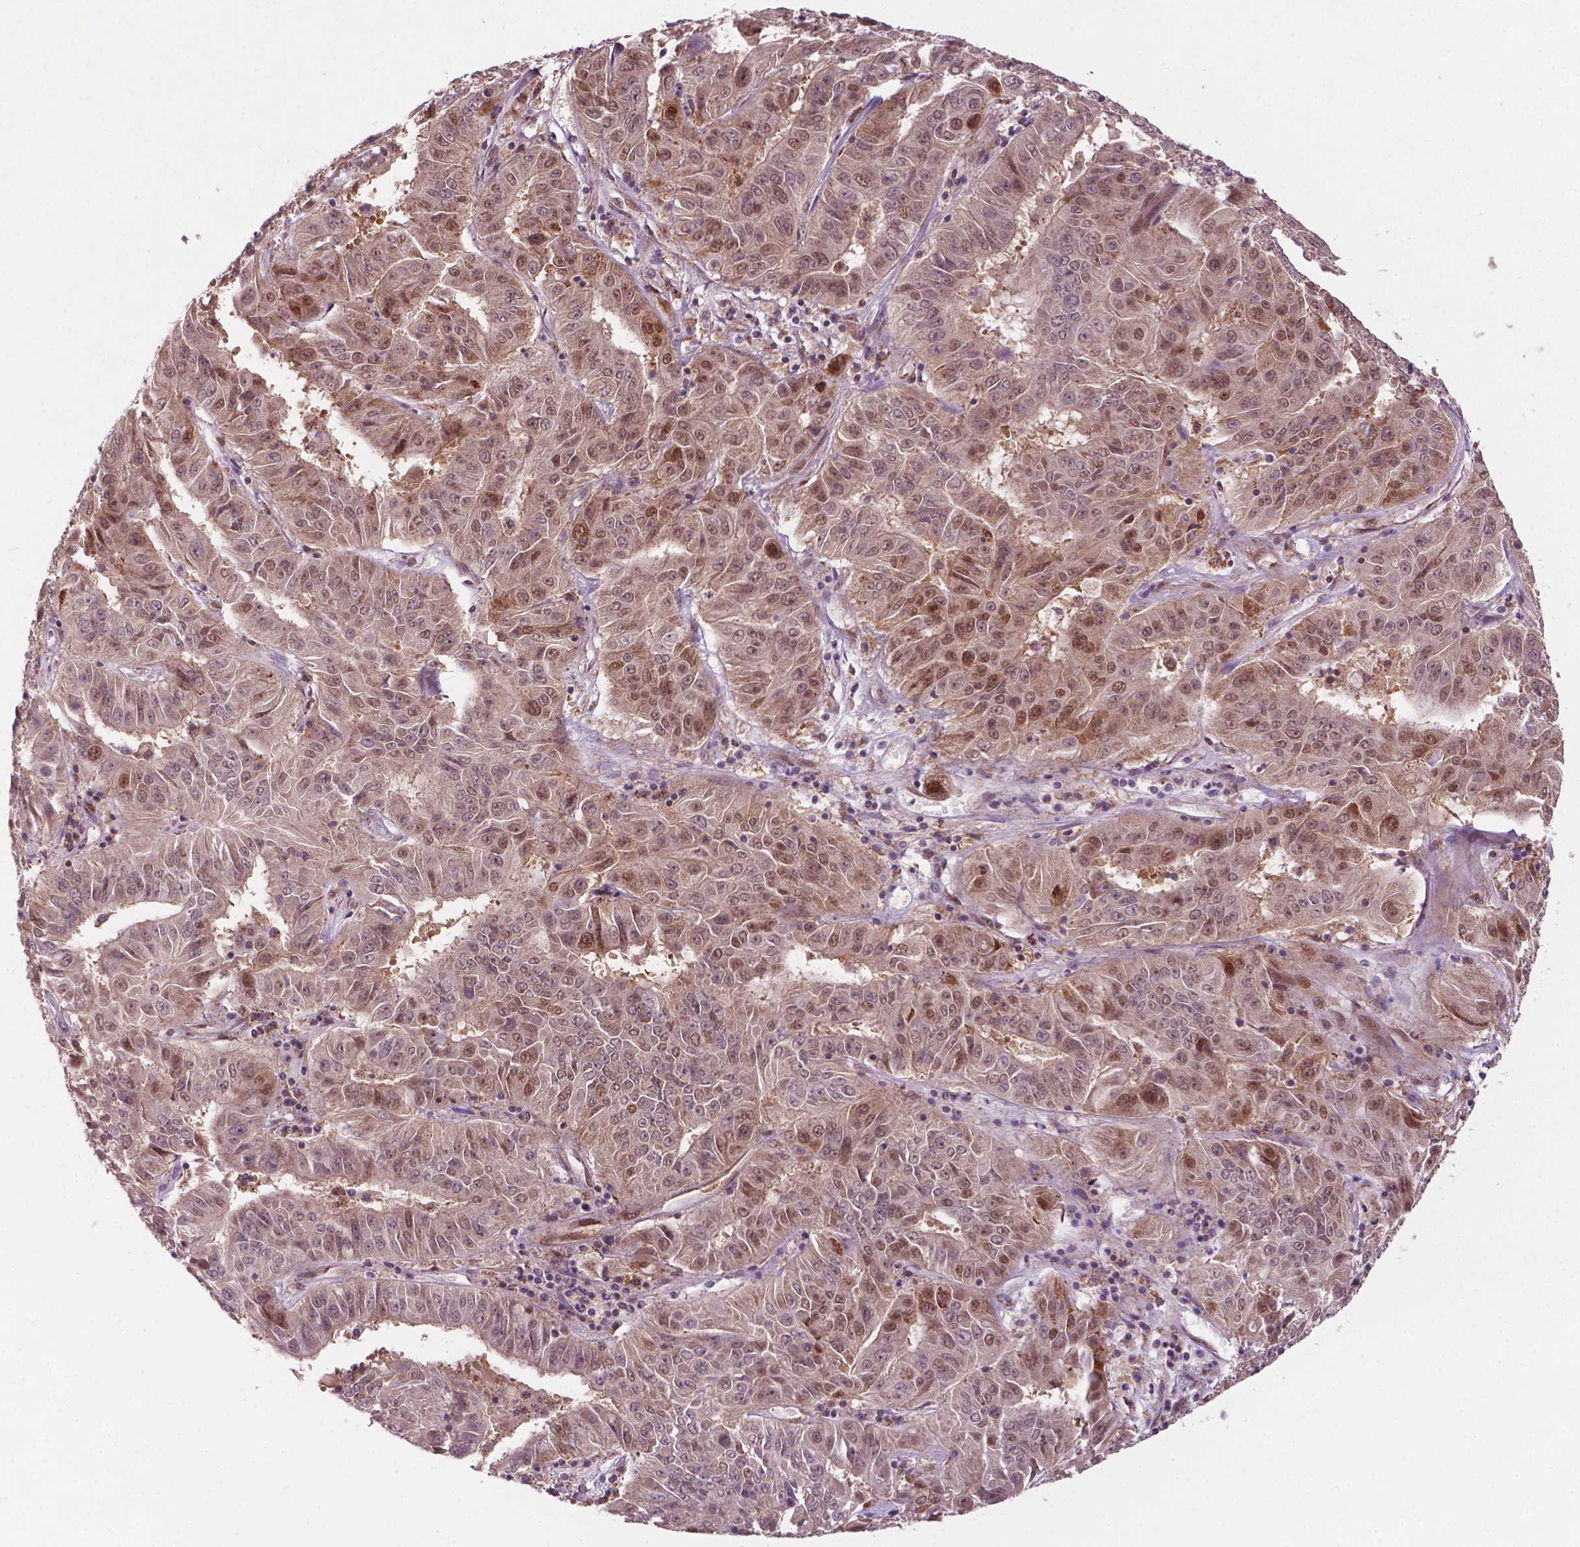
{"staining": {"intensity": "moderate", "quantity": ">75%", "location": "nuclear"}, "tissue": "pancreatic cancer", "cell_type": "Tumor cells", "image_type": "cancer", "snomed": [{"axis": "morphology", "description": "Adenocarcinoma, NOS"}, {"axis": "topography", "description": "Pancreas"}], "caption": "Pancreatic cancer was stained to show a protein in brown. There is medium levels of moderate nuclear positivity in approximately >75% of tumor cells.", "gene": "NFAT5", "patient": {"sex": "male", "age": 63}}